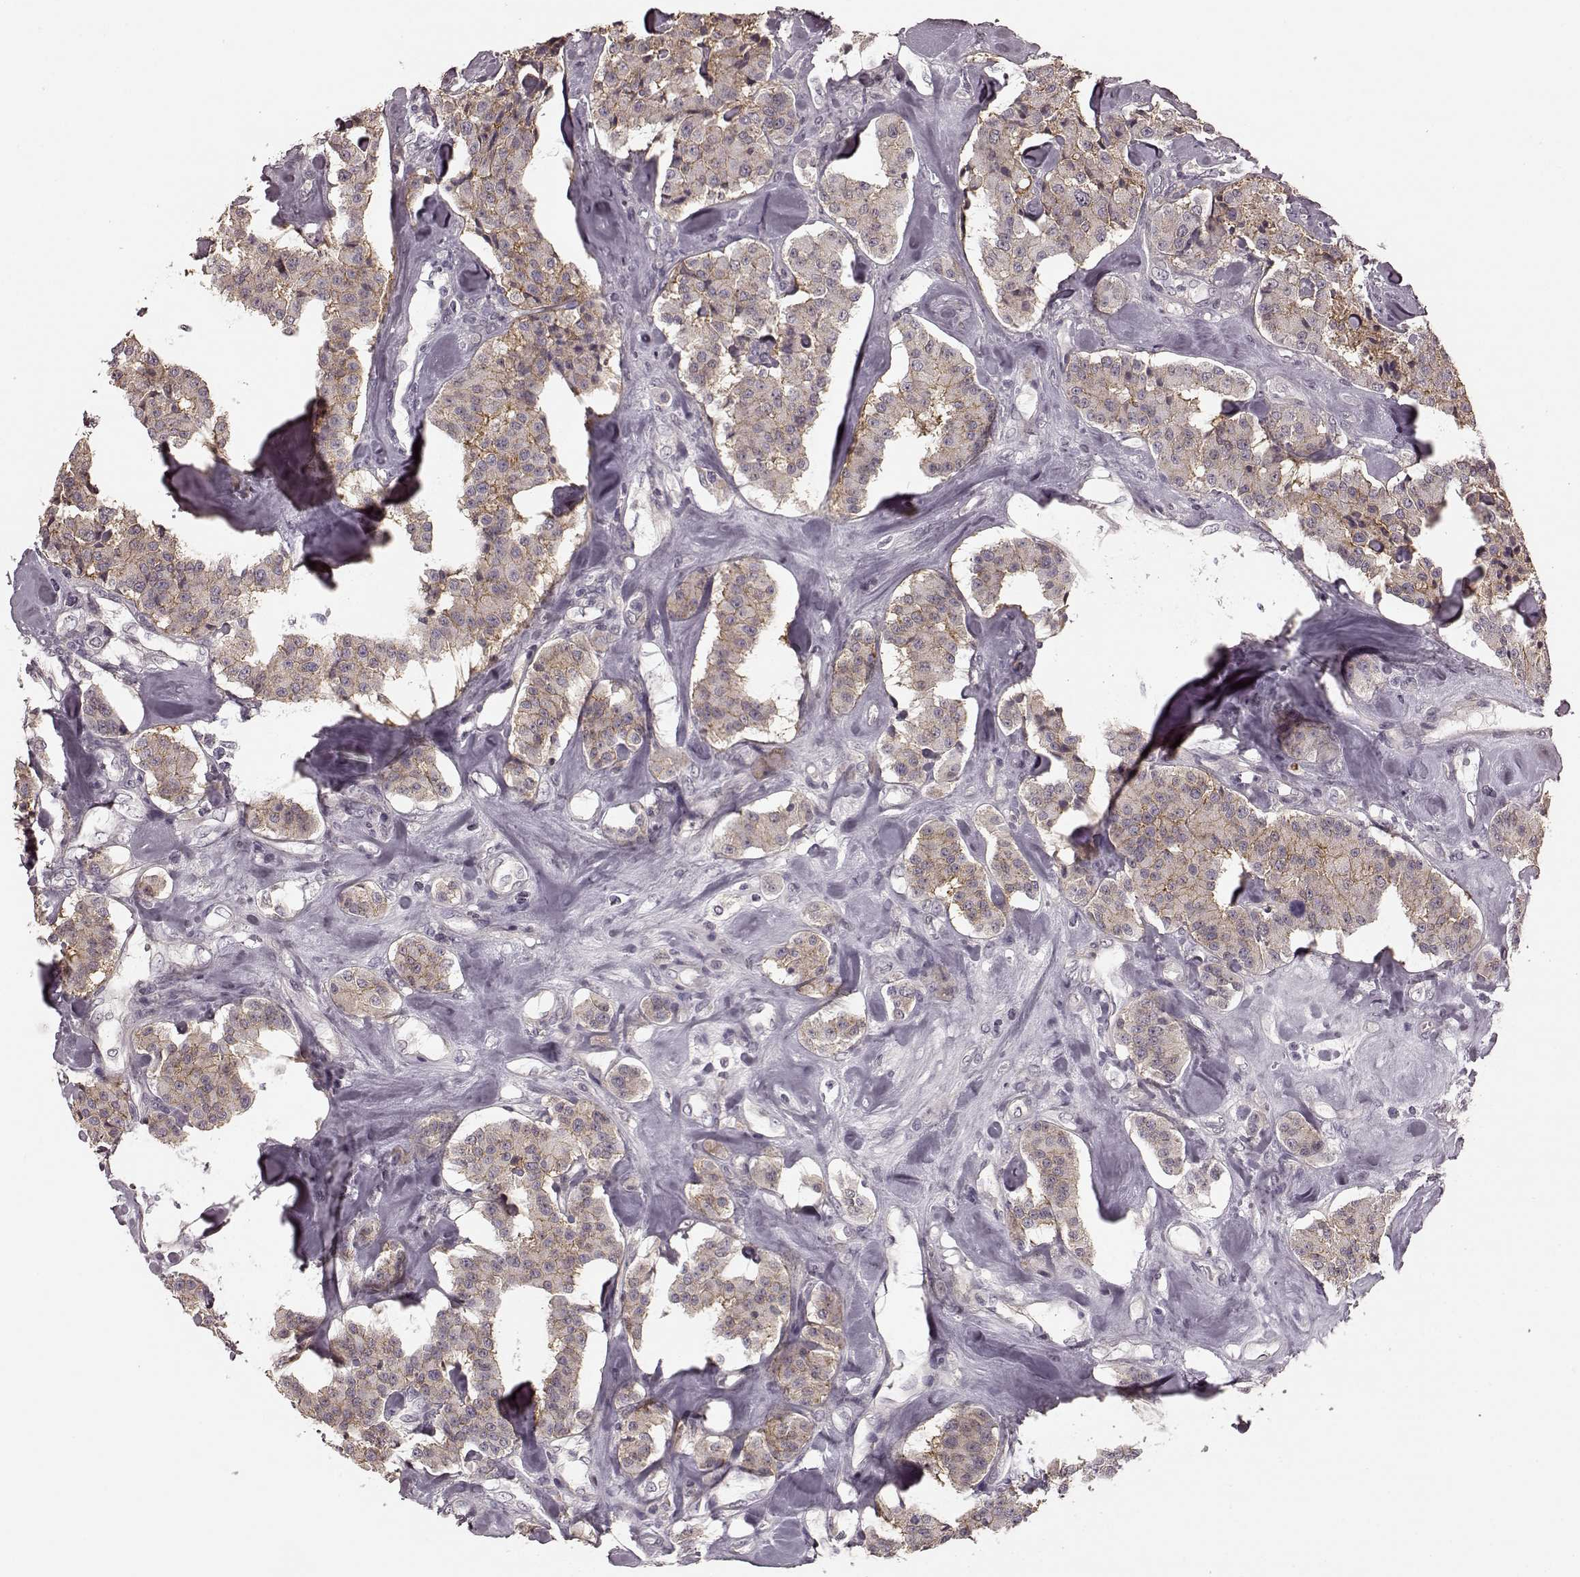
{"staining": {"intensity": "weak", "quantity": ">75%", "location": "cytoplasmic/membranous"}, "tissue": "carcinoid", "cell_type": "Tumor cells", "image_type": "cancer", "snomed": [{"axis": "morphology", "description": "Carcinoid, malignant, NOS"}, {"axis": "topography", "description": "Pancreas"}], "caption": "The immunohistochemical stain highlights weak cytoplasmic/membranous expression in tumor cells of carcinoid tissue. (brown staining indicates protein expression, while blue staining denotes nuclei).", "gene": "PRKCE", "patient": {"sex": "male", "age": 41}}